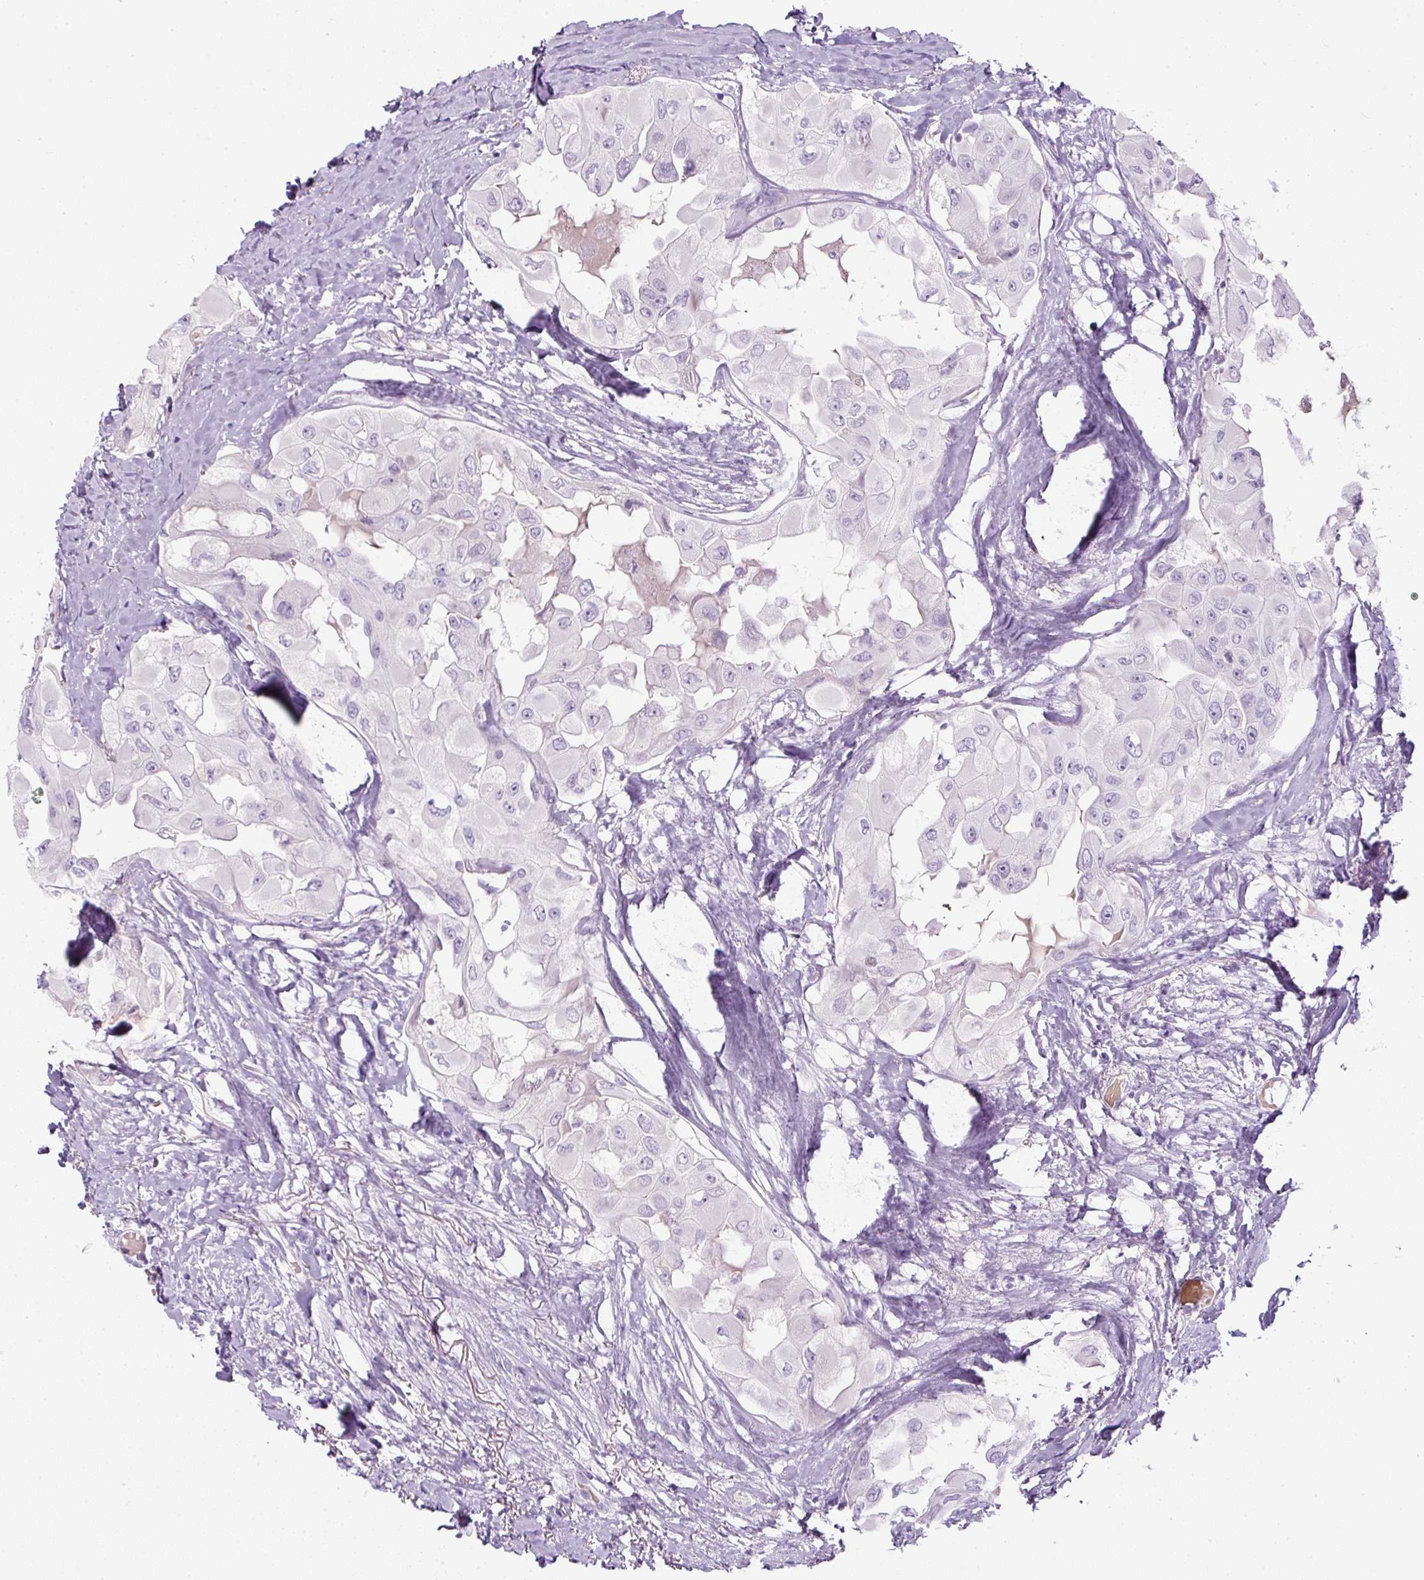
{"staining": {"intensity": "negative", "quantity": "none", "location": "none"}, "tissue": "thyroid cancer", "cell_type": "Tumor cells", "image_type": "cancer", "snomed": [{"axis": "morphology", "description": "Normal tissue, NOS"}, {"axis": "morphology", "description": "Papillary adenocarcinoma, NOS"}, {"axis": "topography", "description": "Thyroid gland"}], "caption": "An IHC histopathology image of thyroid papillary adenocarcinoma is shown. There is no staining in tumor cells of thyroid papillary adenocarcinoma. (DAB (3,3'-diaminobenzidine) immunohistochemistry, high magnification).", "gene": "FGFBP3", "patient": {"sex": "female", "age": 59}}